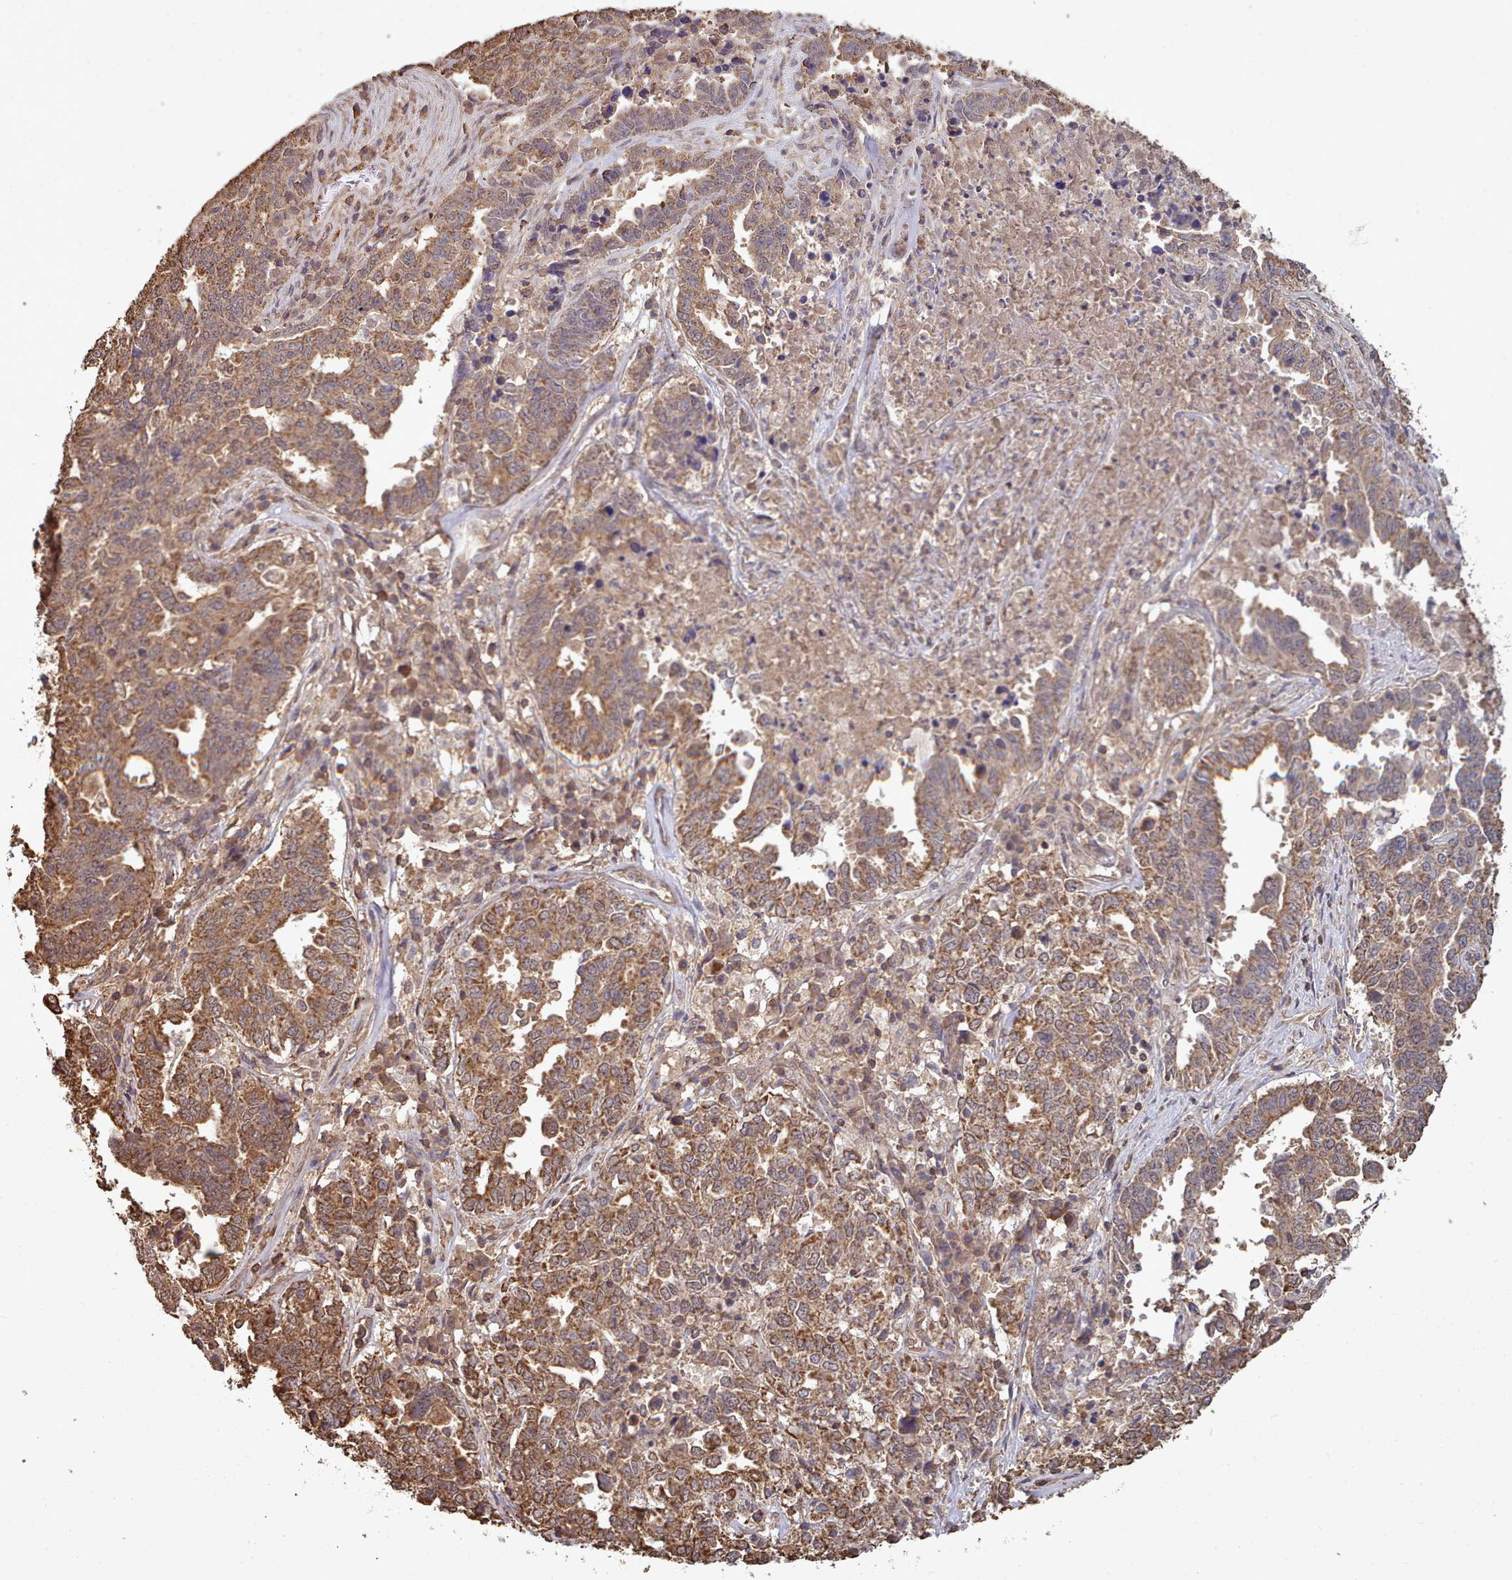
{"staining": {"intensity": "moderate", "quantity": ">75%", "location": "cytoplasmic/membranous"}, "tissue": "ovarian cancer", "cell_type": "Tumor cells", "image_type": "cancer", "snomed": [{"axis": "morphology", "description": "Carcinoma, endometroid"}, {"axis": "topography", "description": "Ovary"}], "caption": "Tumor cells reveal medium levels of moderate cytoplasmic/membranous expression in approximately >75% of cells in human ovarian cancer (endometroid carcinoma).", "gene": "METRN", "patient": {"sex": "female", "age": 62}}